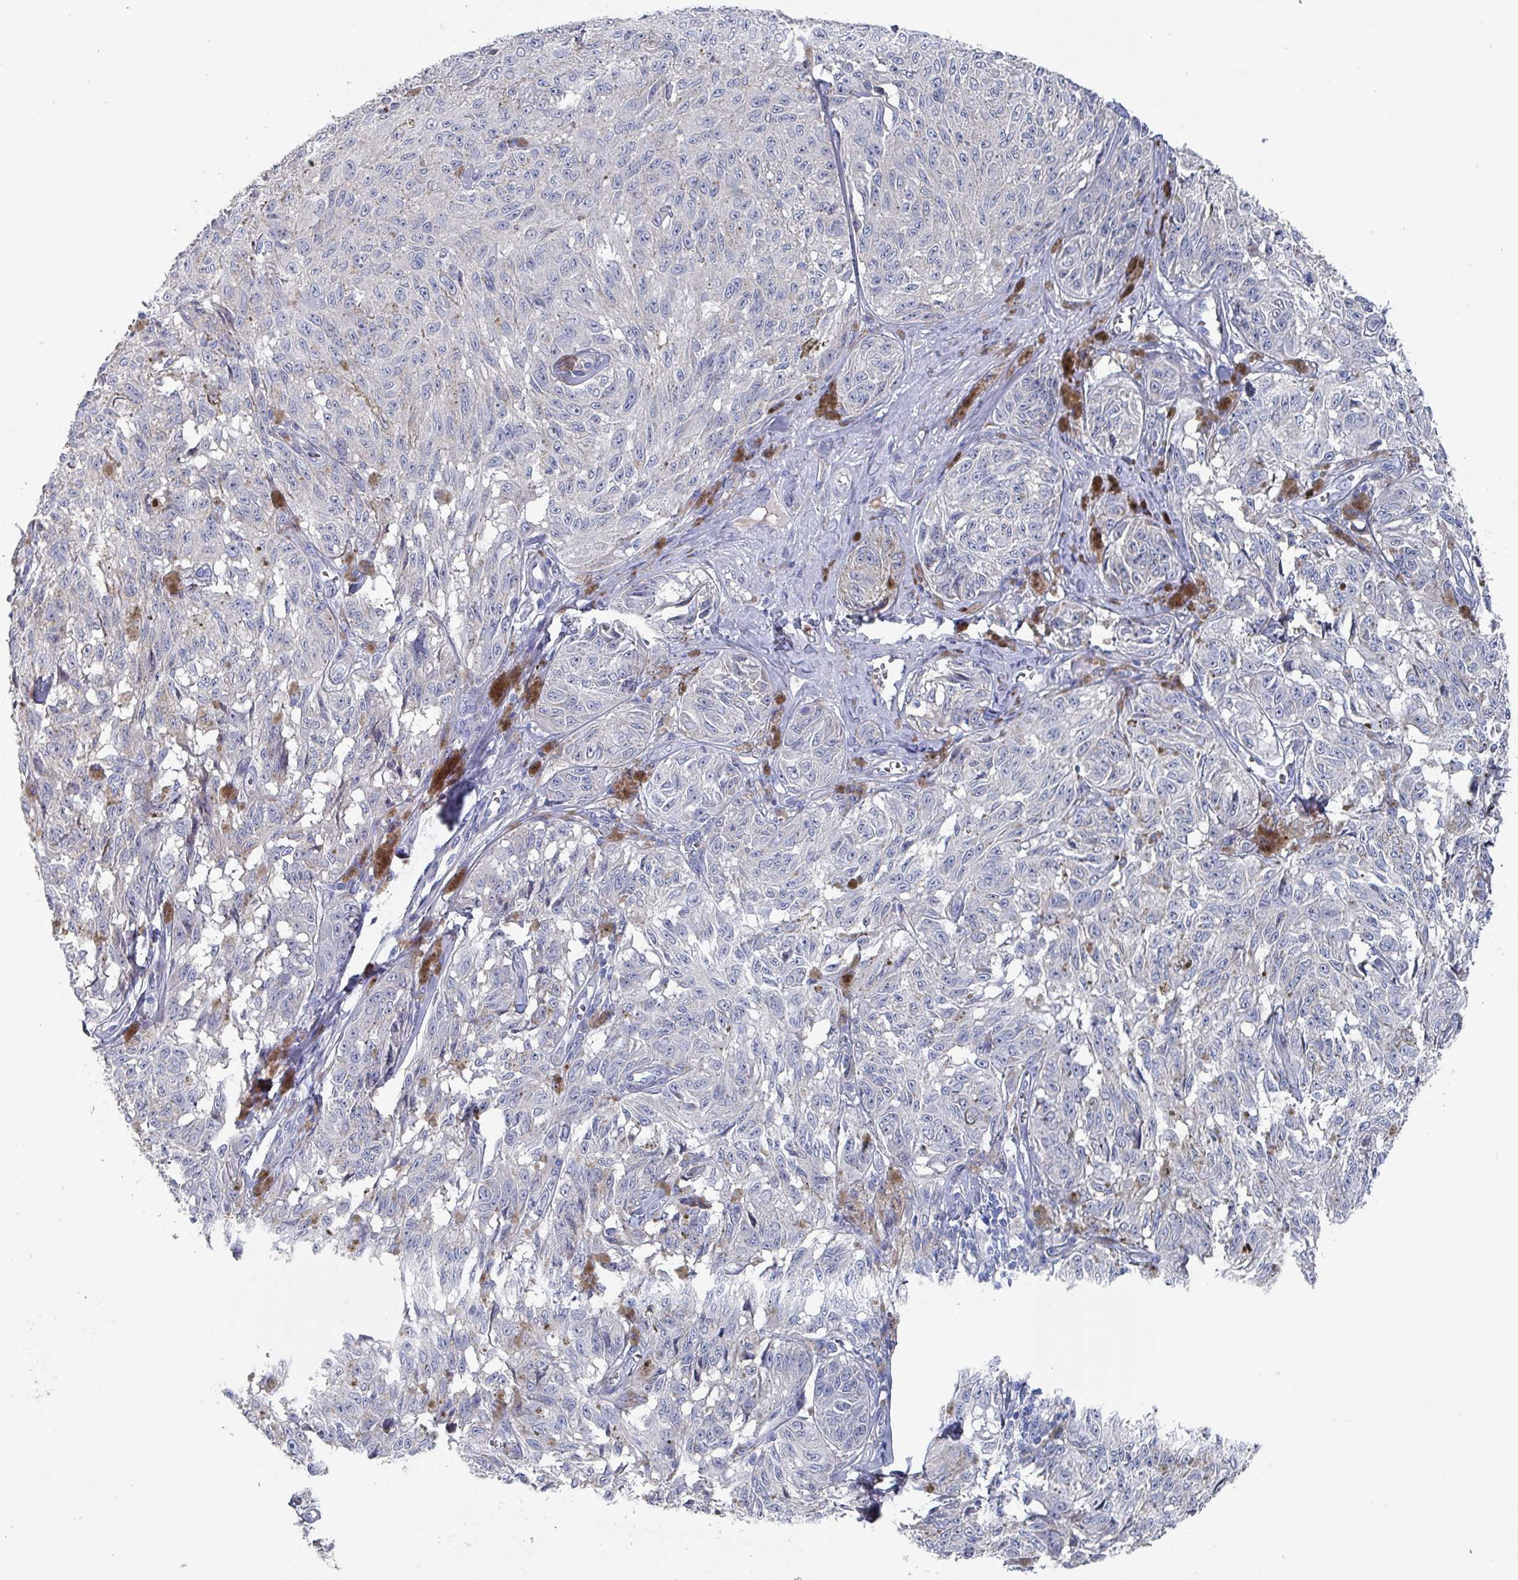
{"staining": {"intensity": "negative", "quantity": "none", "location": "none"}, "tissue": "melanoma", "cell_type": "Tumor cells", "image_type": "cancer", "snomed": [{"axis": "morphology", "description": "Malignant melanoma, NOS"}, {"axis": "topography", "description": "Skin"}], "caption": "The image reveals no staining of tumor cells in malignant melanoma.", "gene": "DRD5", "patient": {"sex": "male", "age": 68}}